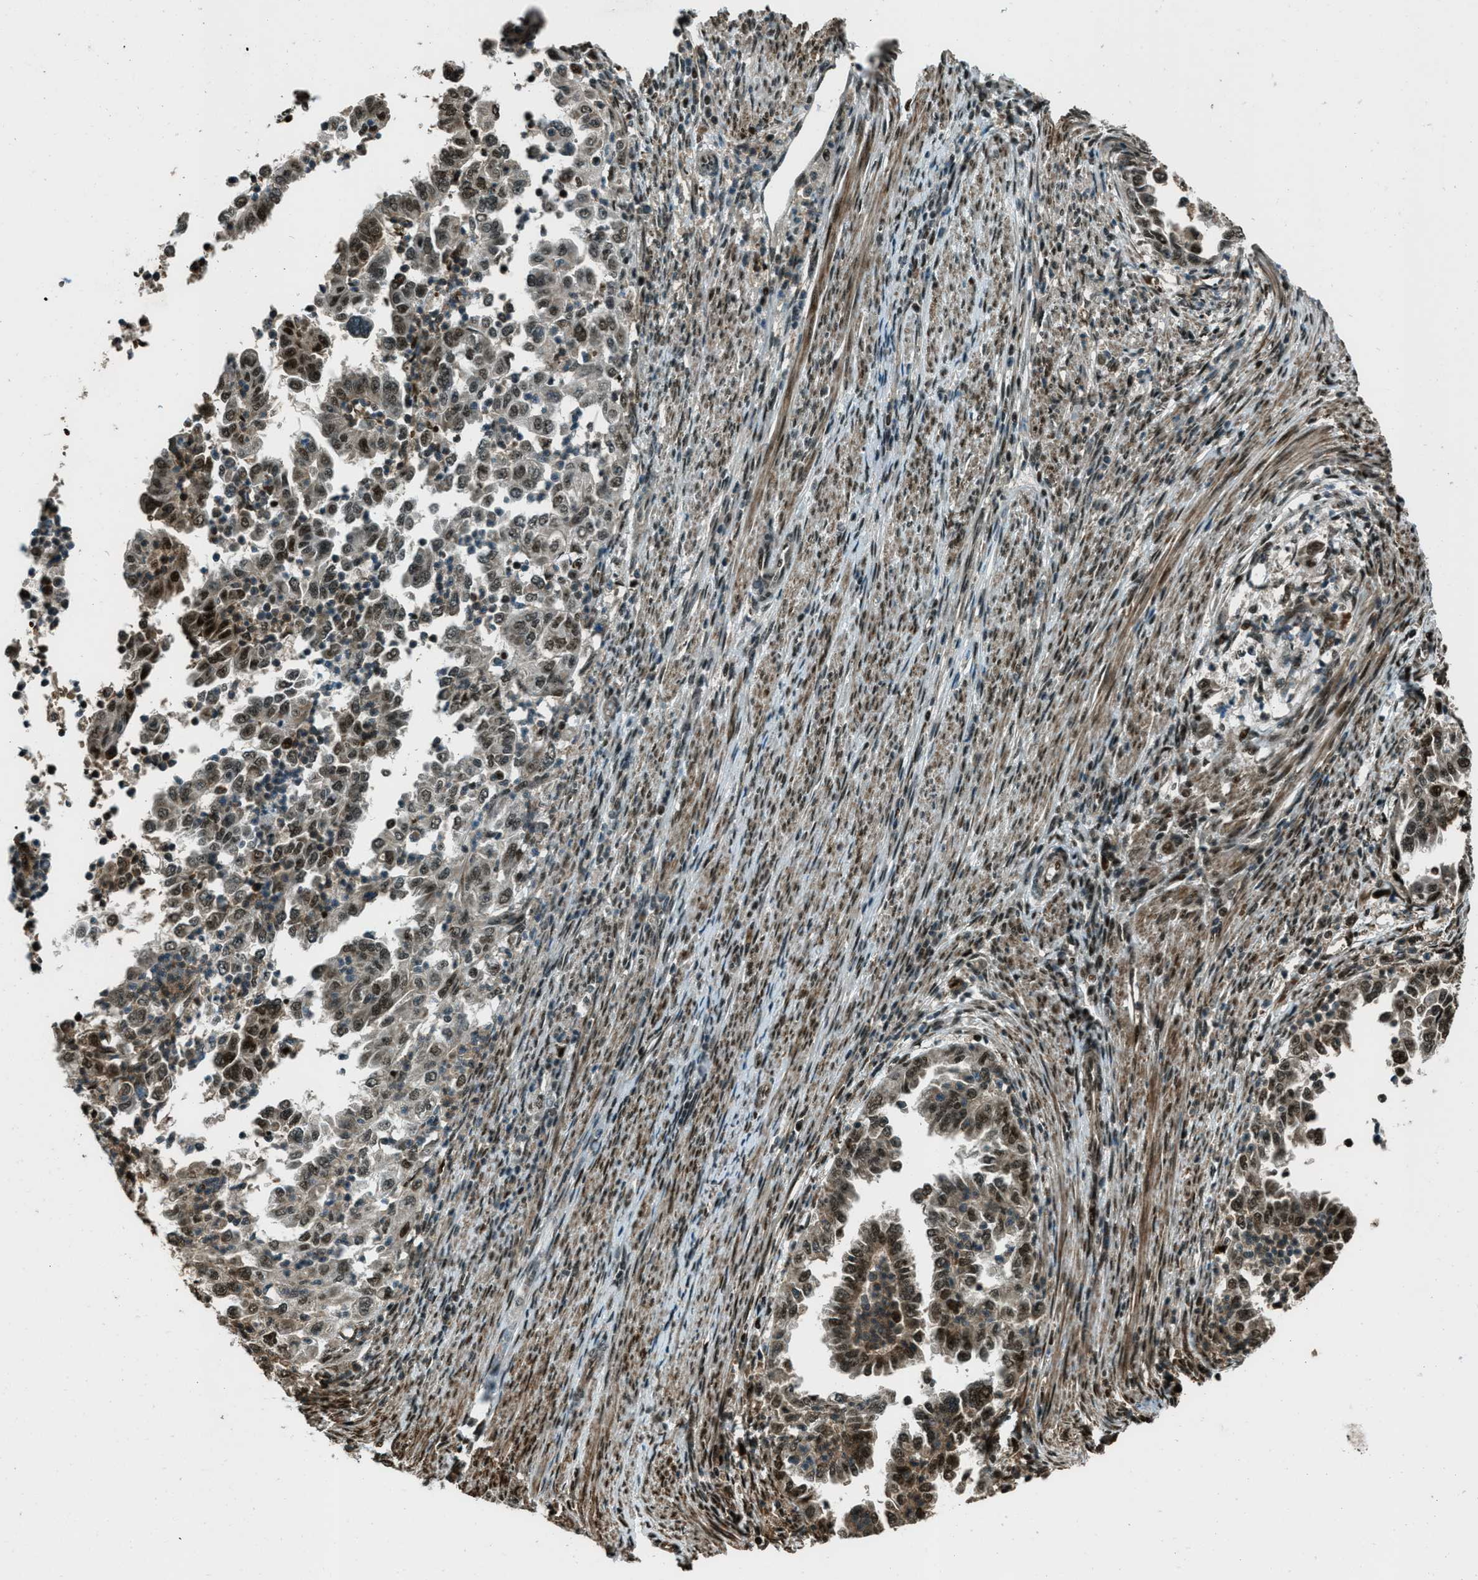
{"staining": {"intensity": "strong", "quantity": "25%-75%", "location": "cytoplasmic/membranous,nuclear"}, "tissue": "endometrial cancer", "cell_type": "Tumor cells", "image_type": "cancer", "snomed": [{"axis": "morphology", "description": "Adenocarcinoma, NOS"}, {"axis": "topography", "description": "Endometrium"}], "caption": "Brown immunohistochemical staining in endometrial adenocarcinoma reveals strong cytoplasmic/membranous and nuclear positivity in about 25%-75% of tumor cells.", "gene": "TARDBP", "patient": {"sex": "female", "age": 85}}